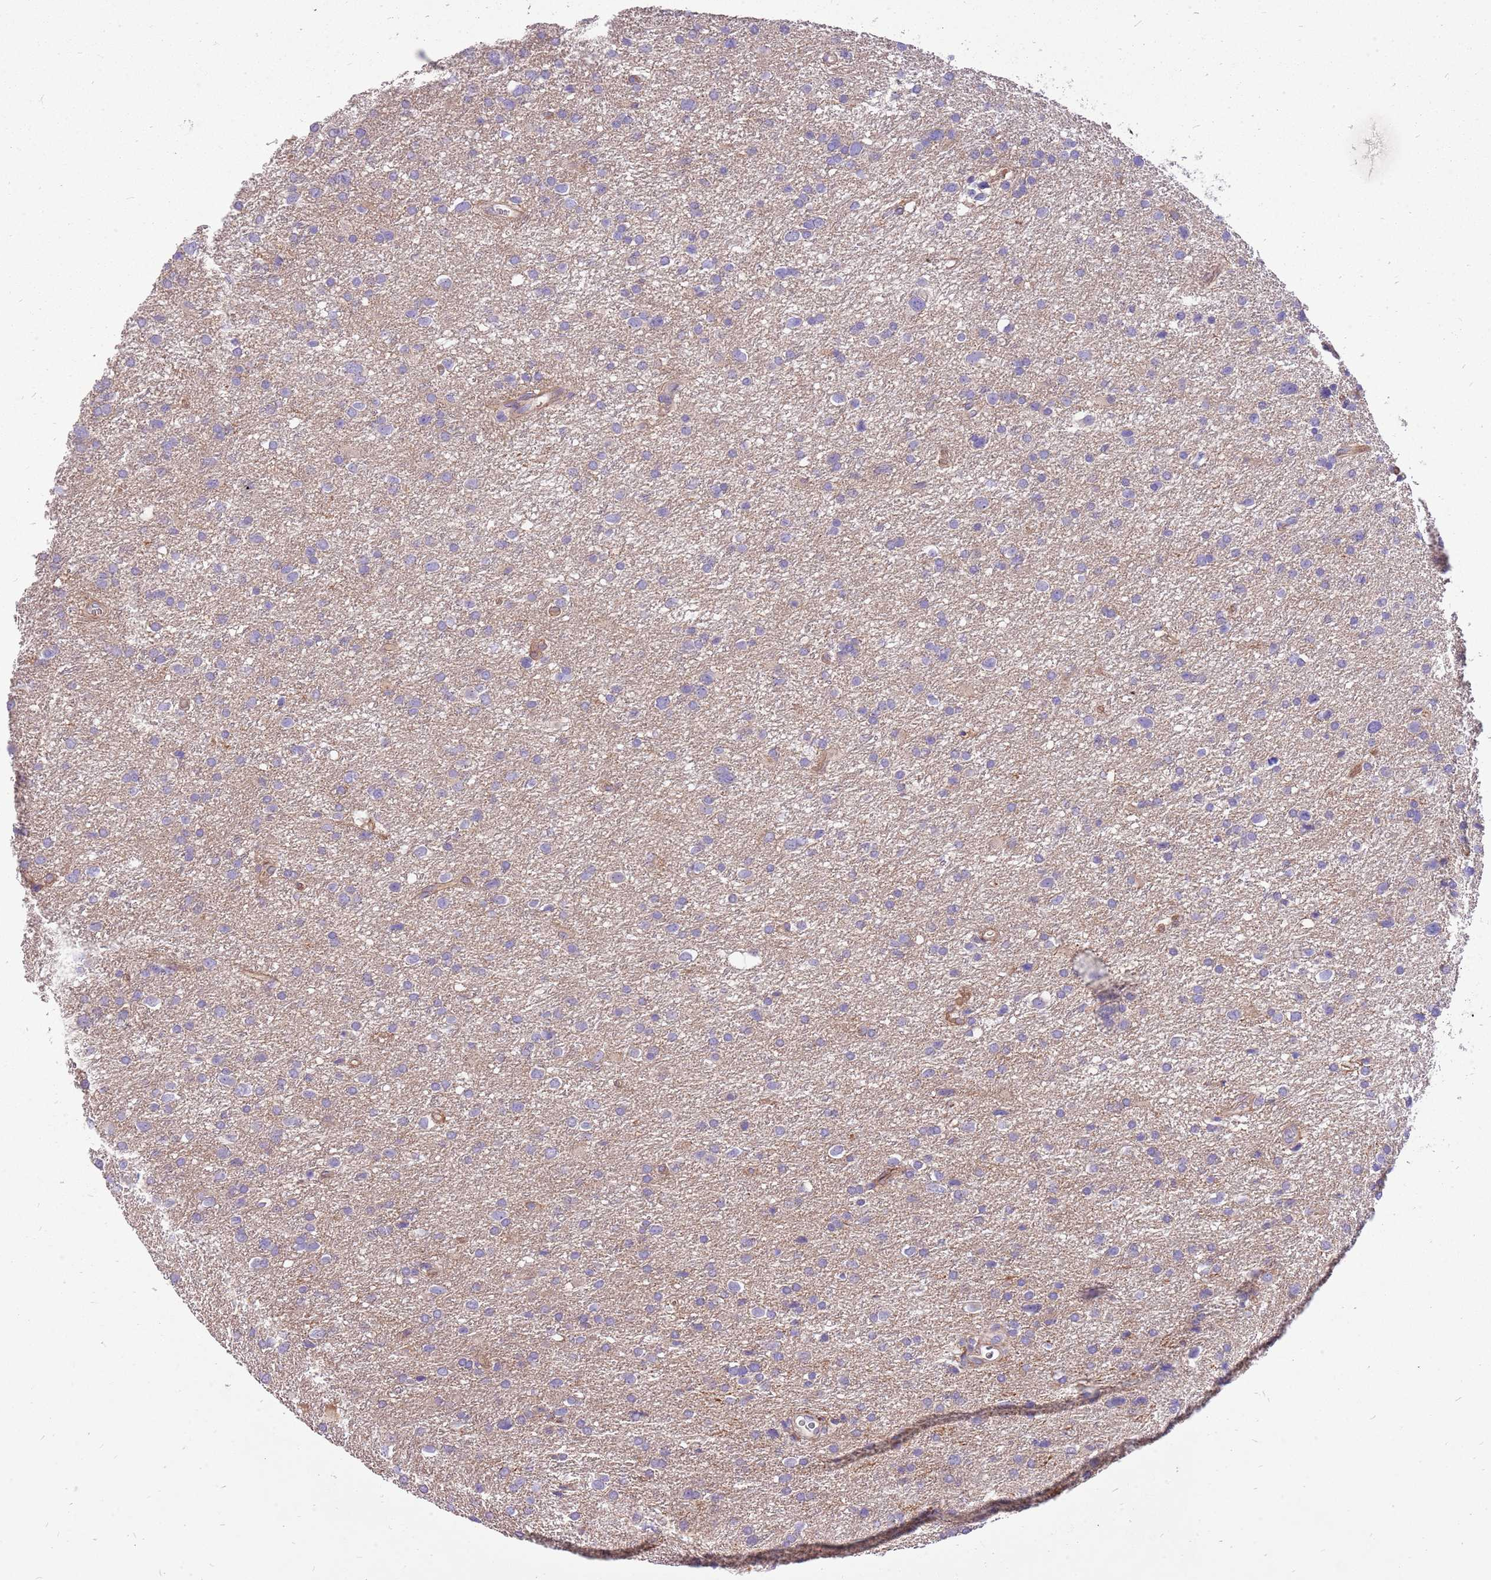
{"staining": {"intensity": "negative", "quantity": "none", "location": "none"}, "tissue": "glioma", "cell_type": "Tumor cells", "image_type": "cancer", "snomed": [{"axis": "morphology", "description": "Glioma, malignant, Low grade"}, {"axis": "topography", "description": "Brain"}], "caption": "Tumor cells show no significant protein positivity in glioma.", "gene": "NTN4", "patient": {"sex": "female", "age": 32}}